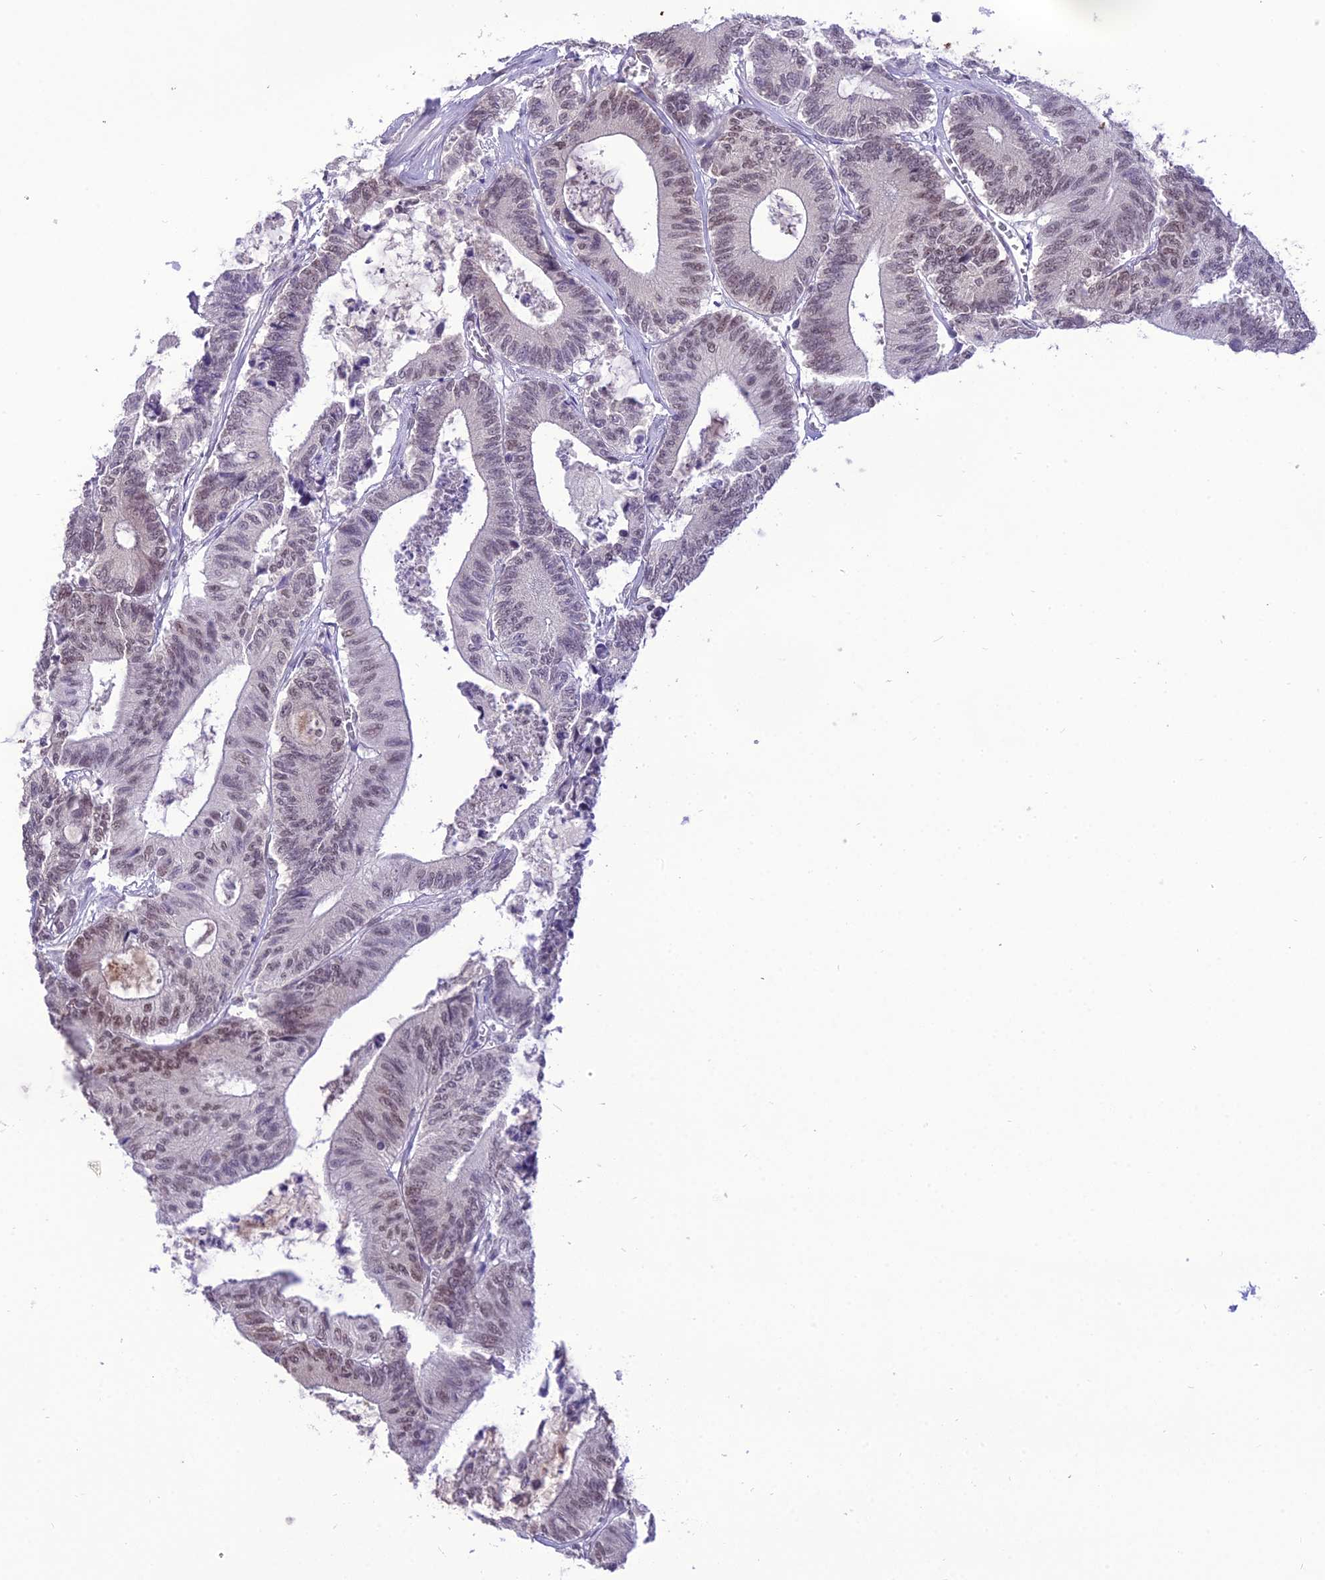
{"staining": {"intensity": "moderate", "quantity": "25%-75%", "location": "nuclear"}, "tissue": "colorectal cancer", "cell_type": "Tumor cells", "image_type": "cancer", "snomed": [{"axis": "morphology", "description": "Adenocarcinoma, NOS"}, {"axis": "topography", "description": "Colon"}], "caption": "A high-resolution image shows immunohistochemistry staining of adenocarcinoma (colorectal), which displays moderate nuclear staining in about 25%-75% of tumor cells.", "gene": "SH3RF3", "patient": {"sex": "female", "age": 84}}